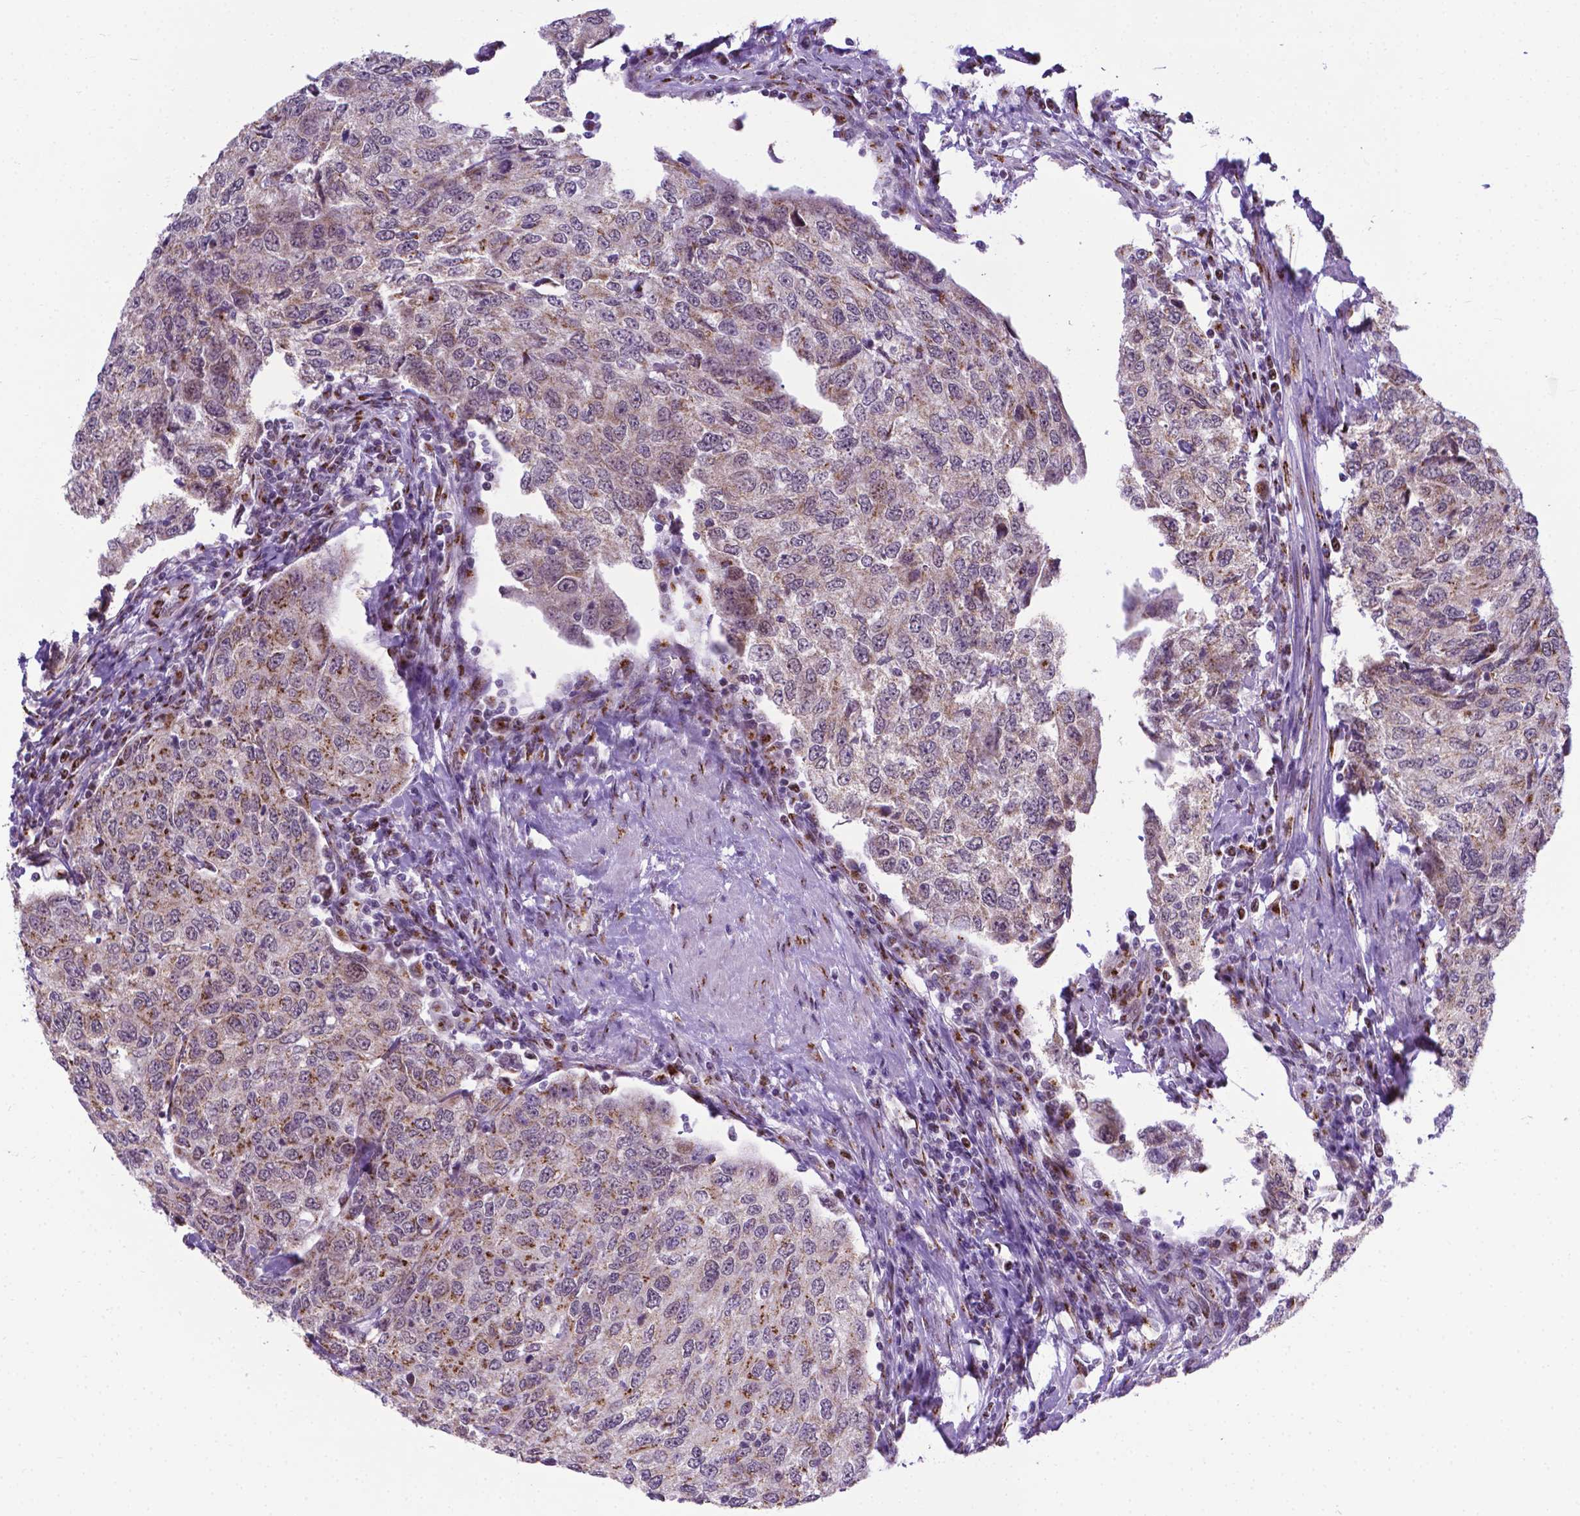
{"staining": {"intensity": "moderate", "quantity": "25%-75%", "location": "cytoplasmic/membranous"}, "tissue": "urothelial cancer", "cell_type": "Tumor cells", "image_type": "cancer", "snomed": [{"axis": "morphology", "description": "Urothelial carcinoma, High grade"}, {"axis": "topography", "description": "Urinary bladder"}], "caption": "This image shows IHC staining of urothelial cancer, with medium moderate cytoplasmic/membranous positivity in approximately 25%-75% of tumor cells.", "gene": "MRPL10", "patient": {"sex": "female", "age": 78}}